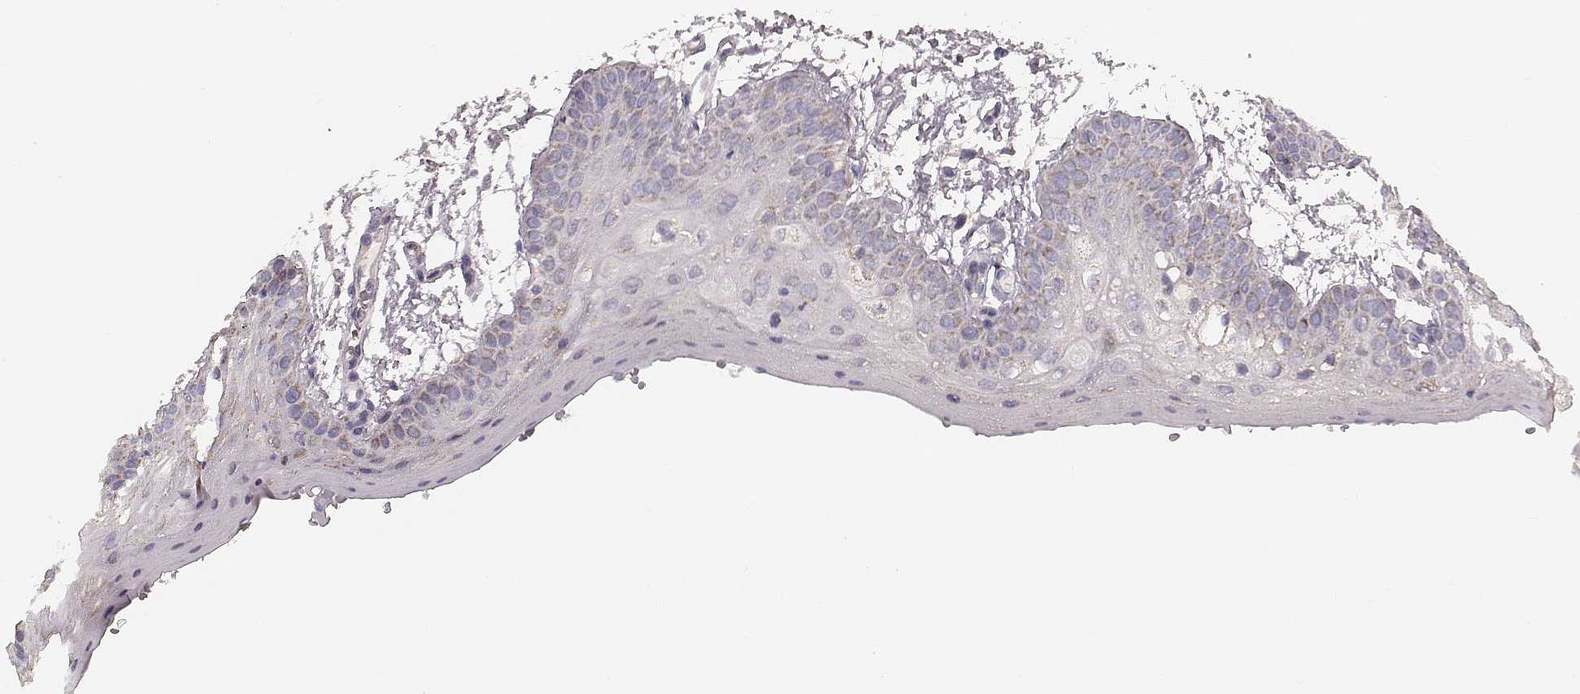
{"staining": {"intensity": "weak", "quantity": "<25%", "location": "cytoplasmic/membranous"}, "tissue": "oral mucosa", "cell_type": "Squamous epithelial cells", "image_type": "normal", "snomed": [{"axis": "morphology", "description": "Normal tissue, NOS"}, {"axis": "morphology", "description": "Squamous cell carcinoma, NOS"}, {"axis": "topography", "description": "Oral tissue"}, {"axis": "topography", "description": "Head-Neck"}], "caption": "High power microscopy photomicrograph of an IHC image of normal oral mucosa, revealing no significant expression in squamous epithelial cells. (IHC, brightfield microscopy, high magnification).", "gene": "MRPS27", "patient": {"sex": "female", "age": 50}}